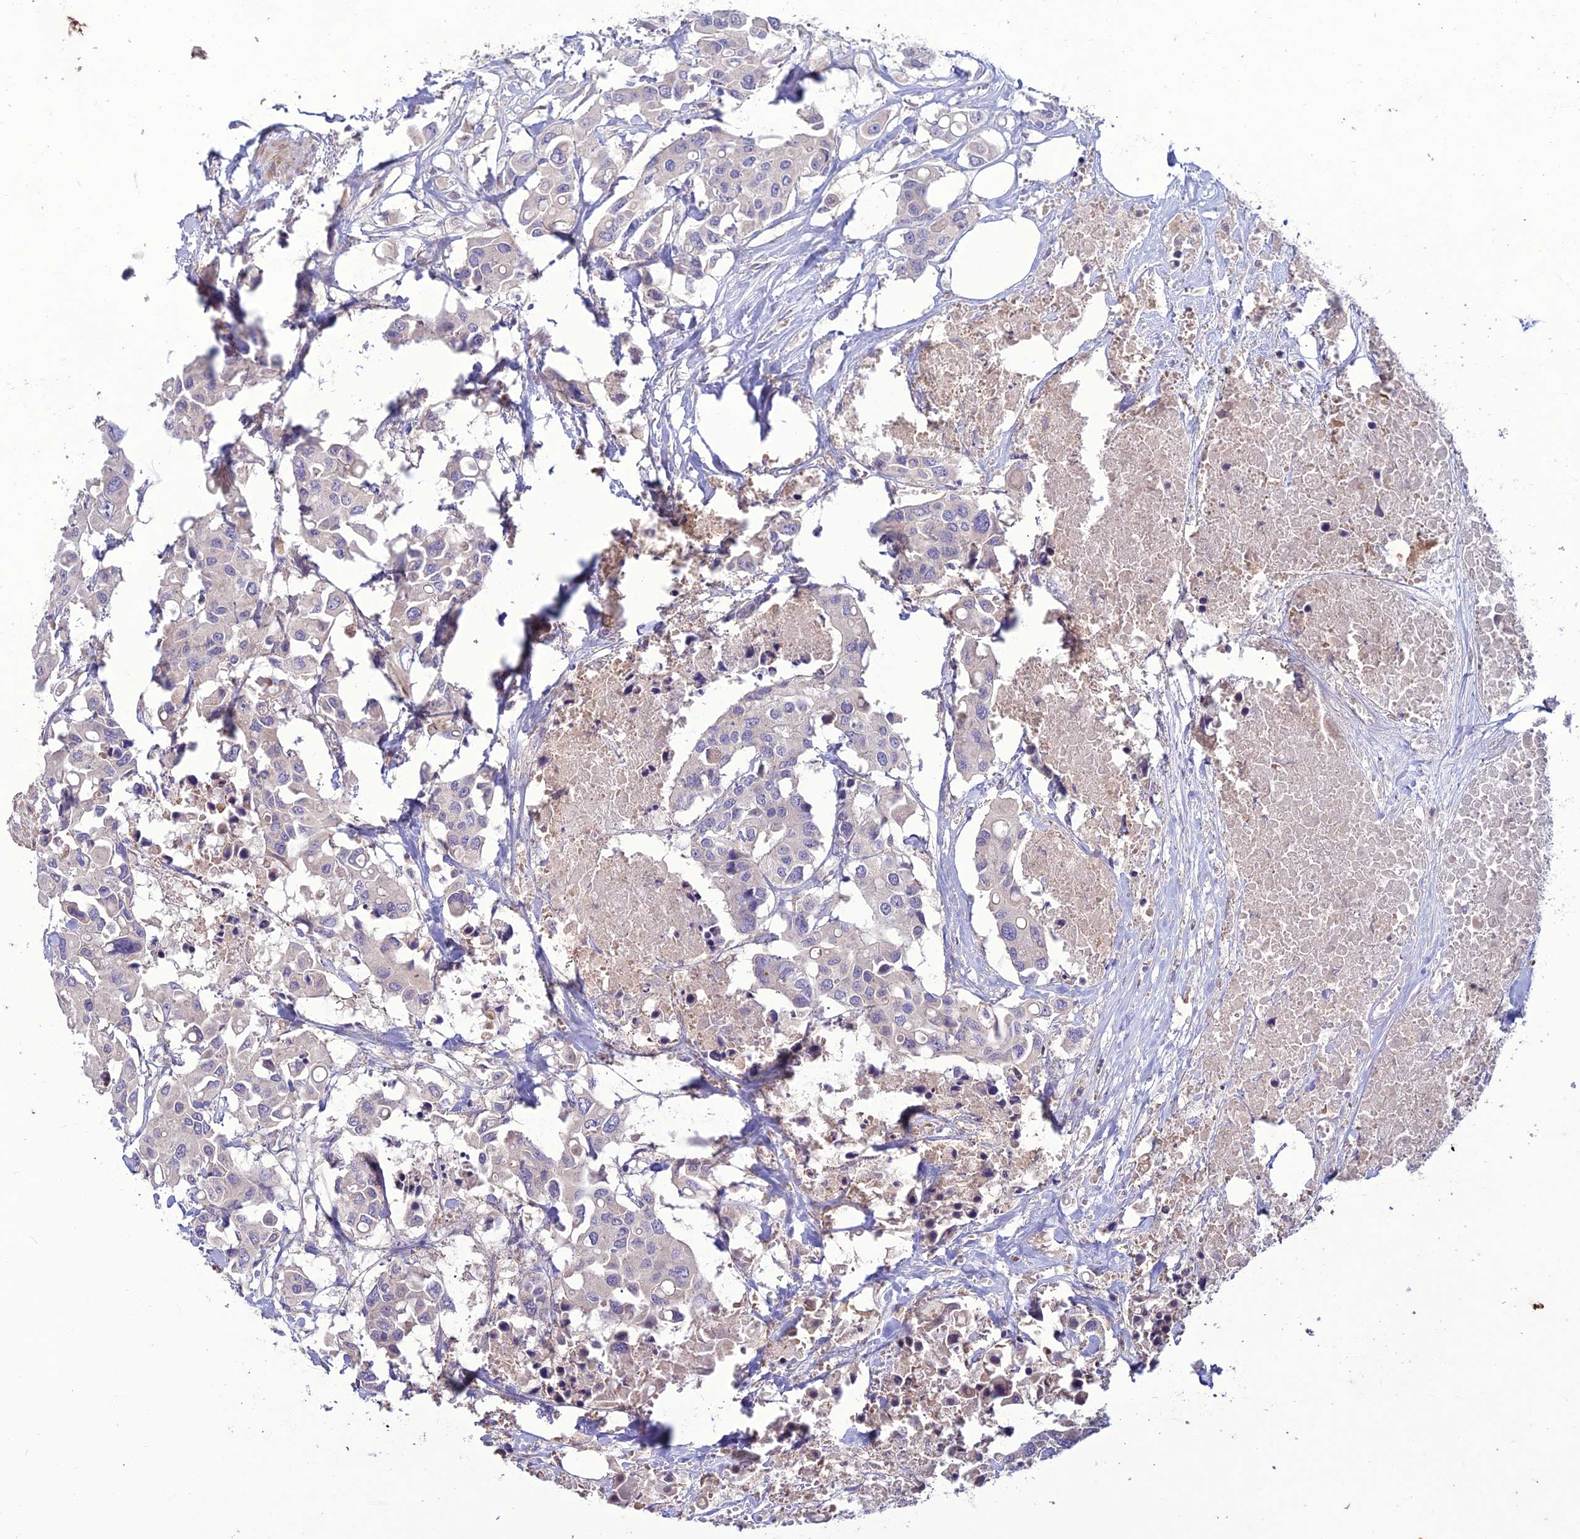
{"staining": {"intensity": "negative", "quantity": "none", "location": "none"}, "tissue": "colorectal cancer", "cell_type": "Tumor cells", "image_type": "cancer", "snomed": [{"axis": "morphology", "description": "Adenocarcinoma, NOS"}, {"axis": "topography", "description": "Colon"}], "caption": "Tumor cells show no significant protein positivity in adenocarcinoma (colorectal).", "gene": "C2orf76", "patient": {"sex": "male", "age": 77}}